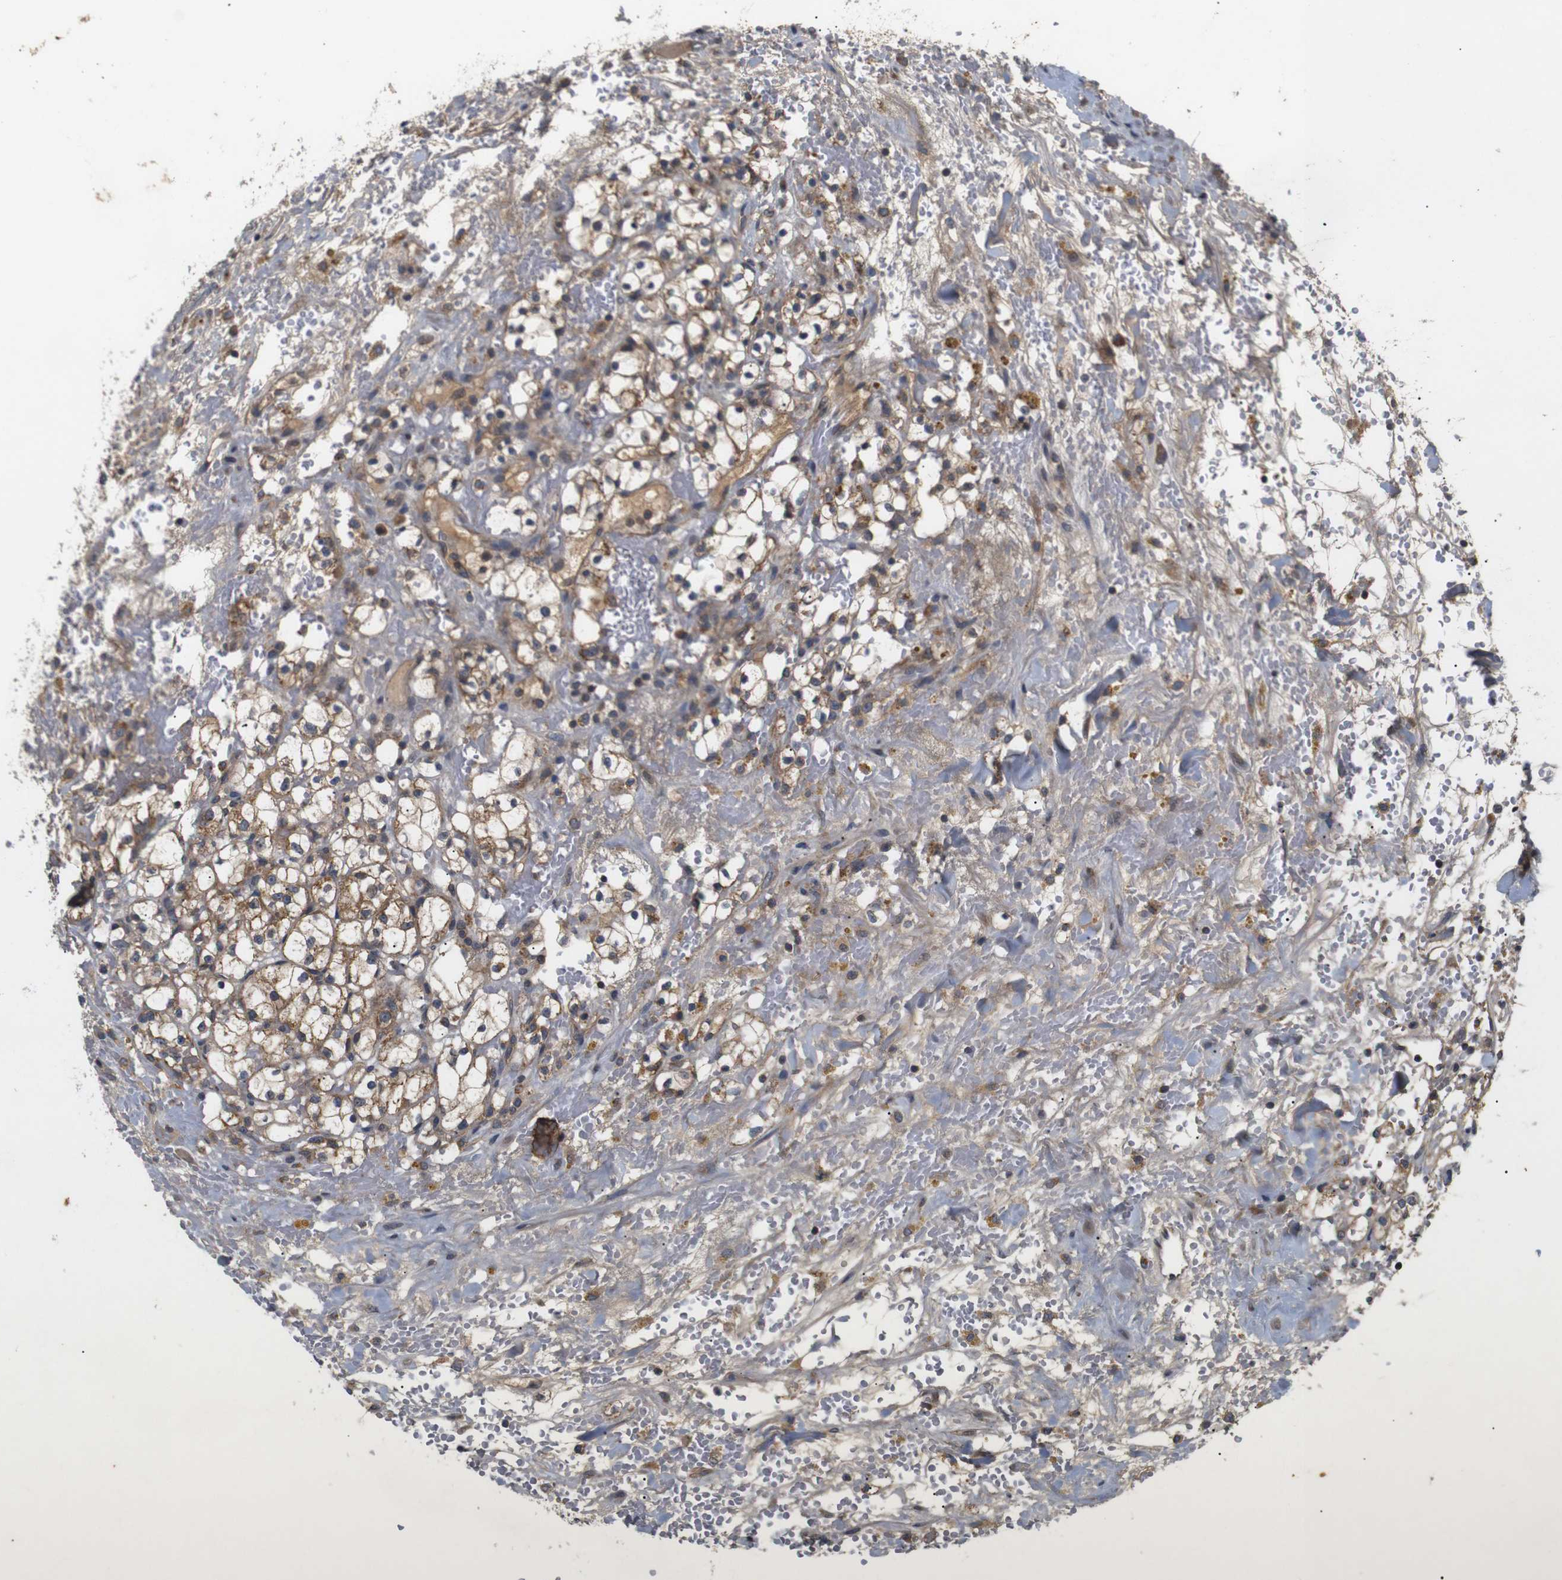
{"staining": {"intensity": "moderate", "quantity": ">75%", "location": "cytoplasmic/membranous"}, "tissue": "renal cancer", "cell_type": "Tumor cells", "image_type": "cancer", "snomed": [{"axis": "morphology", "description": "Adenocarcinoma, NOS"}, {"axis": "topography", "description": "Kidney"}], "caption": "DAB immunohistochemical staining of renal cancer demonstrates moderate cytoplasmic/membranous protein staining in approximately >75% of tumor cells.", "gene": "RIPK1", "patient": {"sex": "male", "age": 61}}